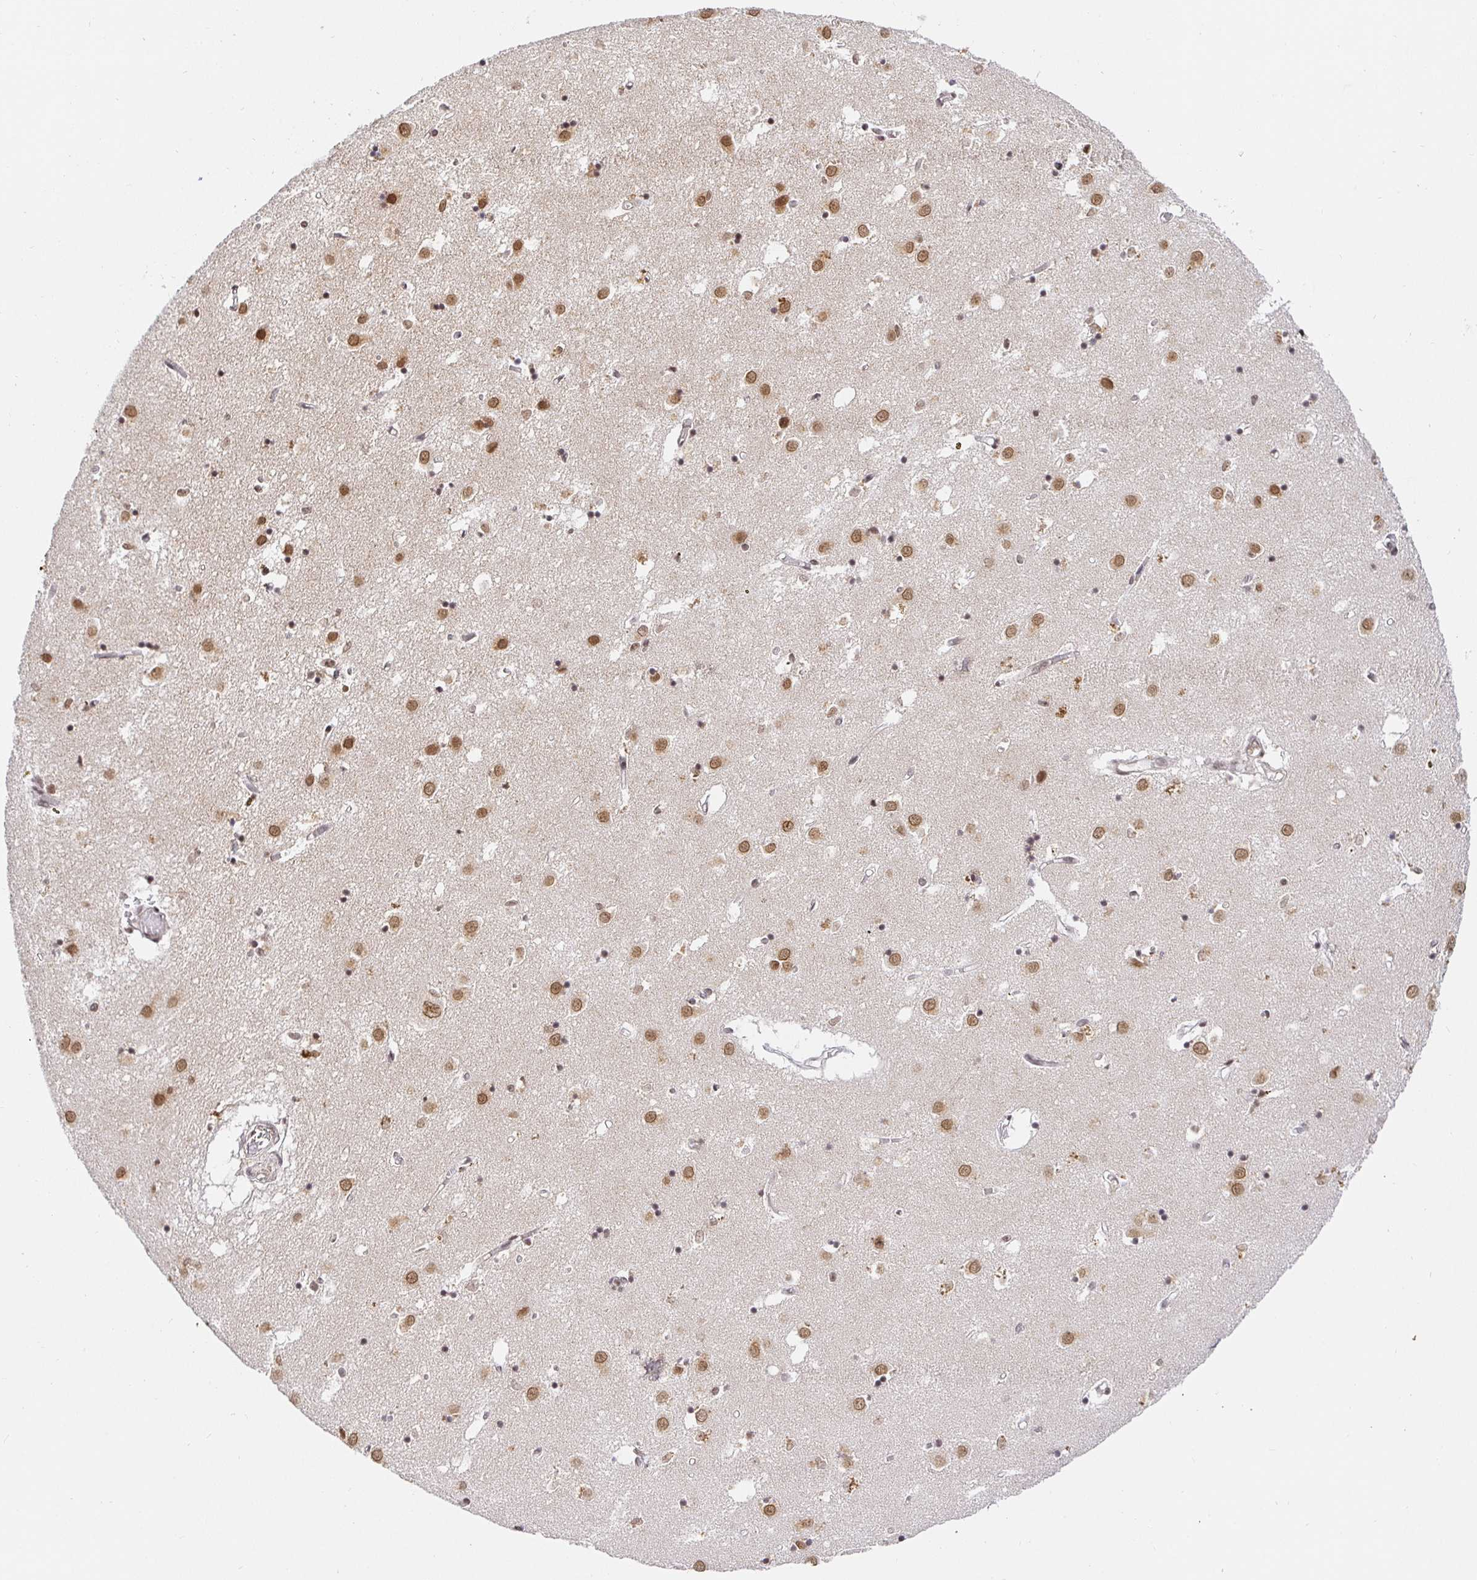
{"staining": {"intensity": "moderate", "quantity": "25%-75%", "location": "nuclear"}, "tissue": "caudate", "cell_type": "Glial cells", "image_type": "normal", "snomed": [{"axis": "morphology", "description": "Normal tissue, NOS"}, {"axis": "topography", "description": "Lateral ventricle wall"}], "caption": "Immunohistochemistry (DAB (3,3'-diaminobenzidine)) staining of unremarkable human caudate demonstrates moderate nuclear protein staining in about 25%-75% of glial cells. Using DAB (3,3'-diaminobenzidine) (brown) and hematoxylin (blue) stains, captured at high magnification using brightfield microscopy.", "gene": "USF1", "patient": {"sex": "male", "age": 70}}